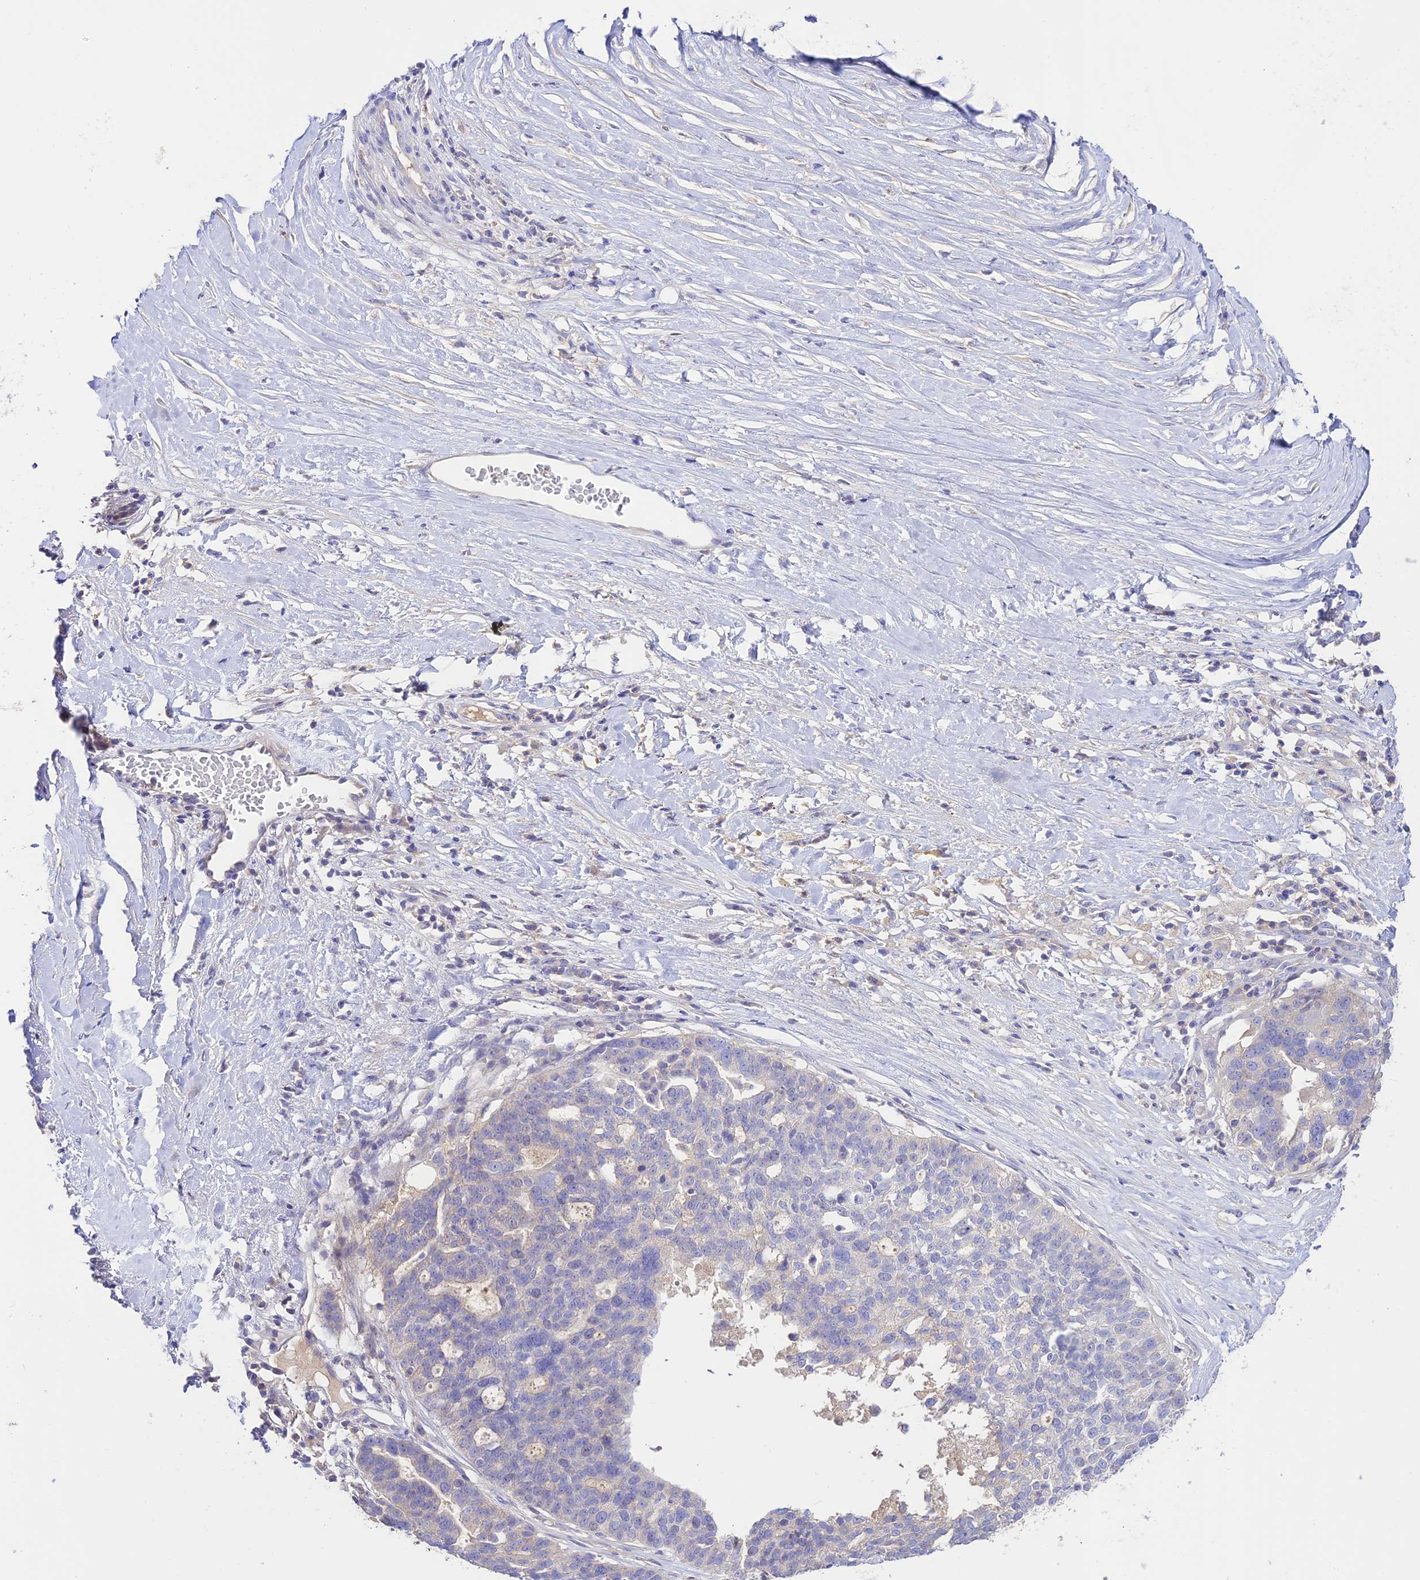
{"staining": {"intensity": "negative", "quantity": "none", "location": "none"}, "tissue": "ovarian cancer", "cell_type": "Tumor cells", "image_type": "cancer", "snomed": [{"axis": "morphology", "description": "Cystadenocarcinoma, serous, NOS"}, {"axis": "topography", "description": "Ovary"}], "caption": "Immunohistochemical staining of human ovarian serous cystadenocarcinoma displays no significant expression in tumor cells. (DAB (3,3'-diaminobenzidine) IHC, high magnification).", "gene": "NLRP9", "patient": {"sex": "female", "age": 59}}